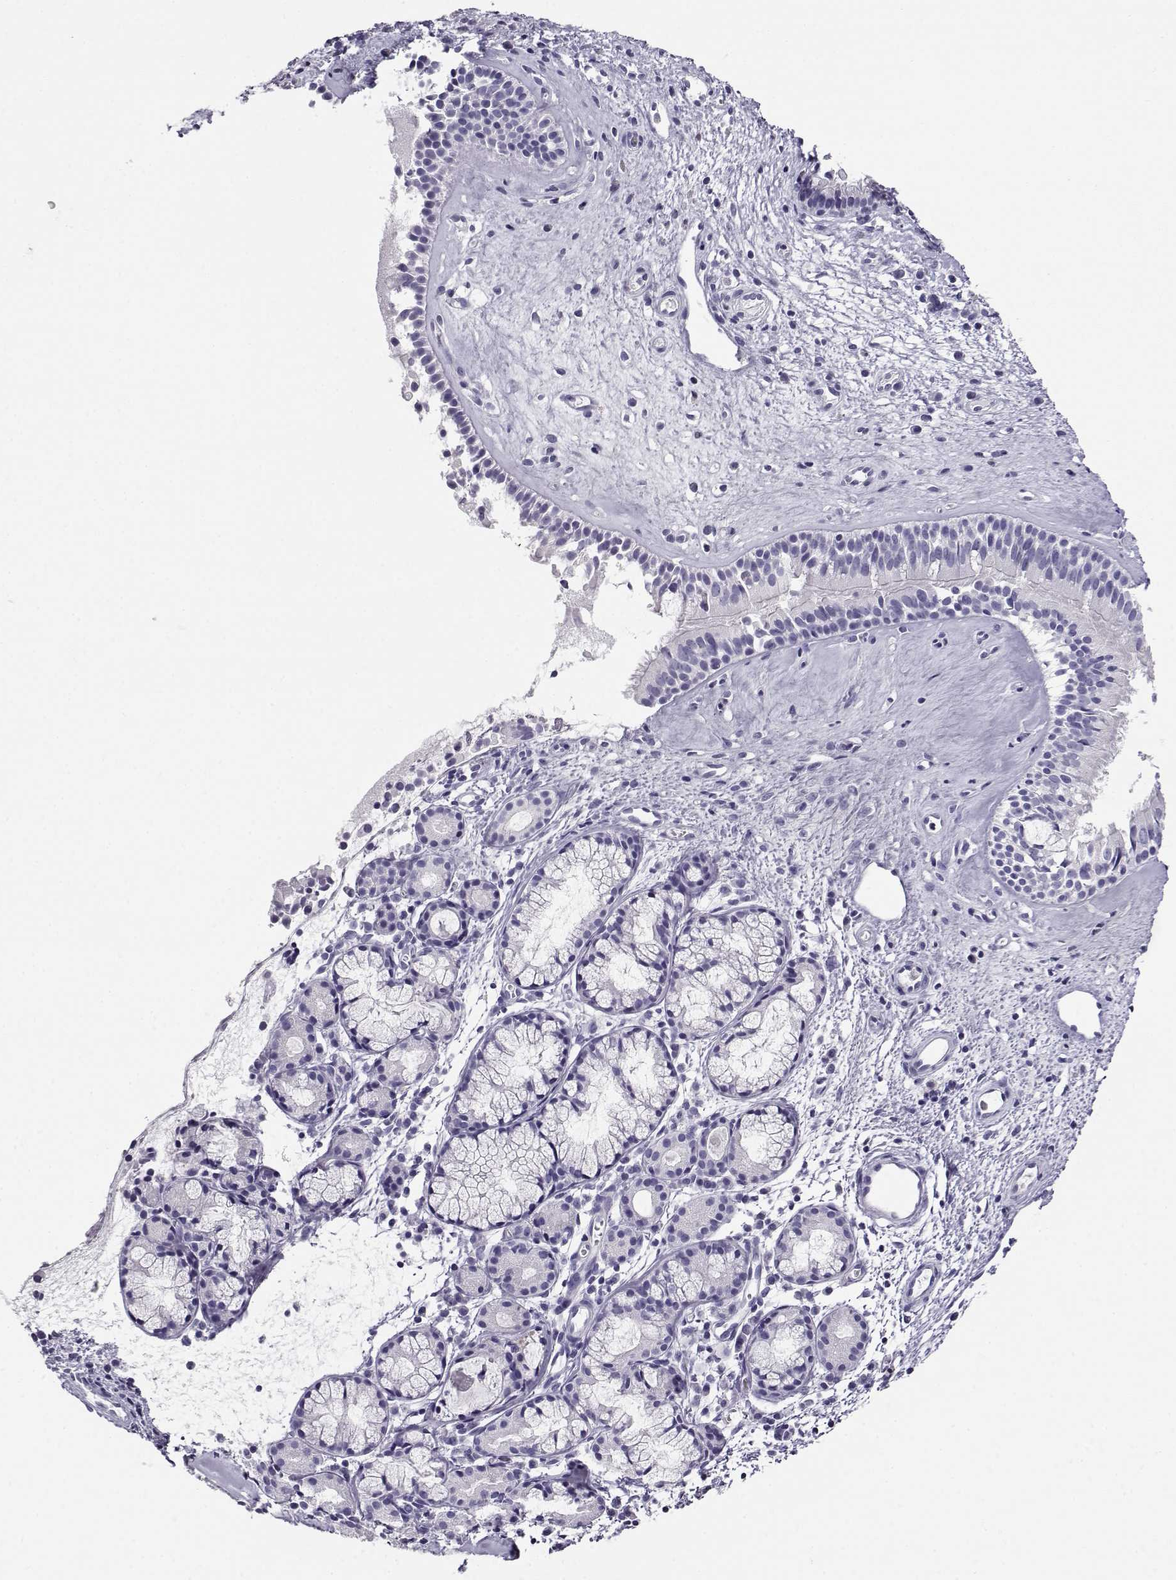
{"staining": {"intensity": "negative", "quantity": "none", "location": "none"}, "tissue": "nasopharynx", "cell_type": "Respiratory epithelial cells", "image_type": "normal", "snomed": [{"axis": "morphology", "description": "Normal tissue, NOS"}, {"axis": "topography", "description": "Nasopharynx"}], "caption": "DAB (3,3'-diaminobenzidine) immunohistochemical staining of benign nasopharynx reveals no significant positivity in respiratory epithelial cells. (DAB (3,3'-diaminobenzidine) IHC with hematoxylin counter stain).", "gene": "CABS1", "patient": {"sex": "male", "age": 29}}